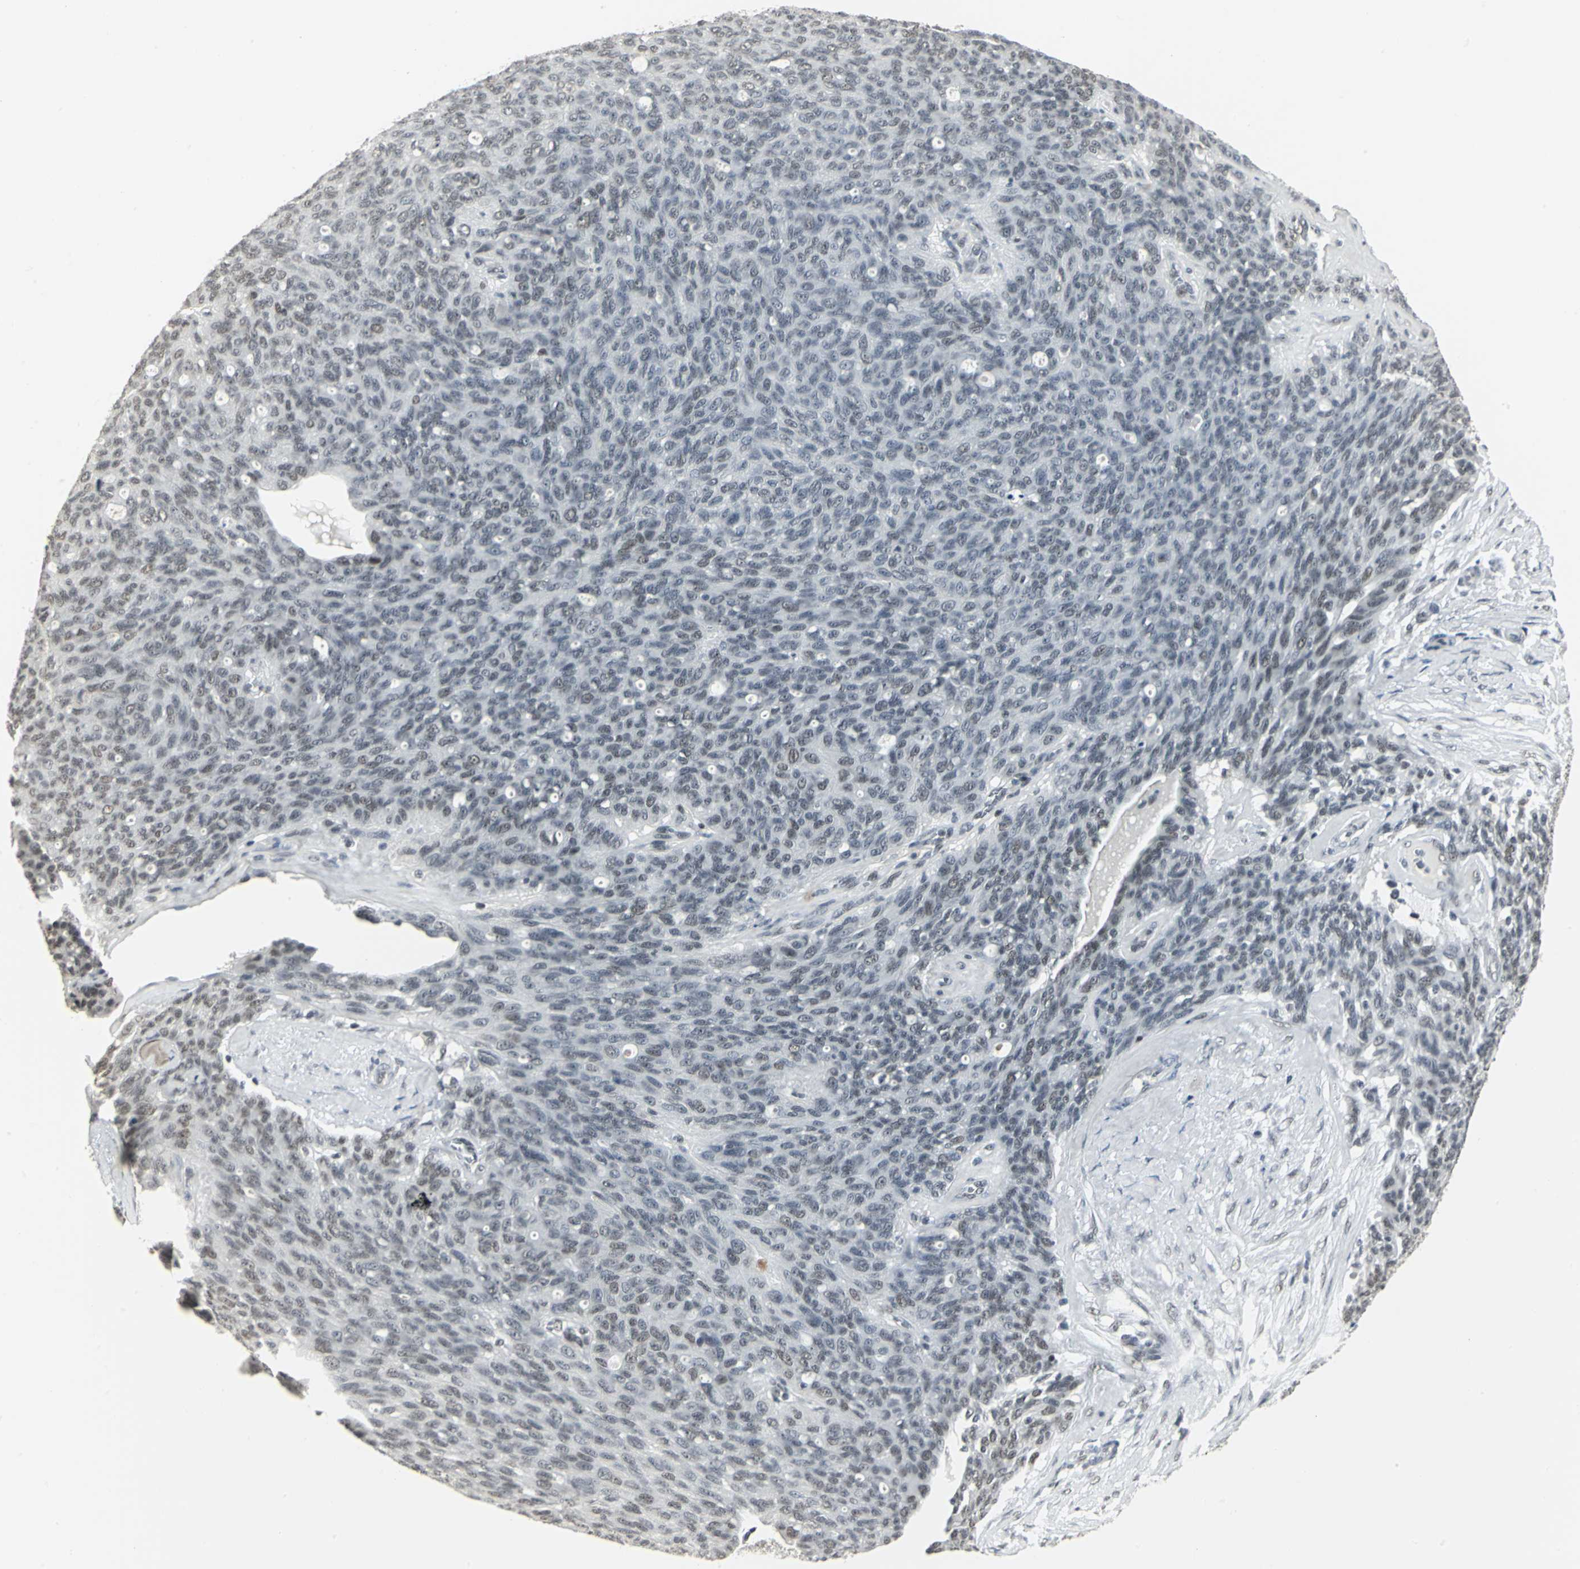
{"staining": {"intensity": "weak", "quantity": "25%-75%", "location": "nuclear"}, "tissue": "ovarian cancer", "cell_type": "Tumor cells", "image_type": "cancer", "snomed": [{"axis": "morphology", "description": "Carcinoma, endometroid"}, {"axis": "topography", "description": "Ovary"}], "caption": "A high-resolution histopathology image shows immunohistochemistry staining of endometroid carcinoma (ovarian), which demonstrates weak nuclear expression in approximately 25%-75% of tumor cells.", "gene": "CBX3", "patient": {"sex": "female", "age": 60}}